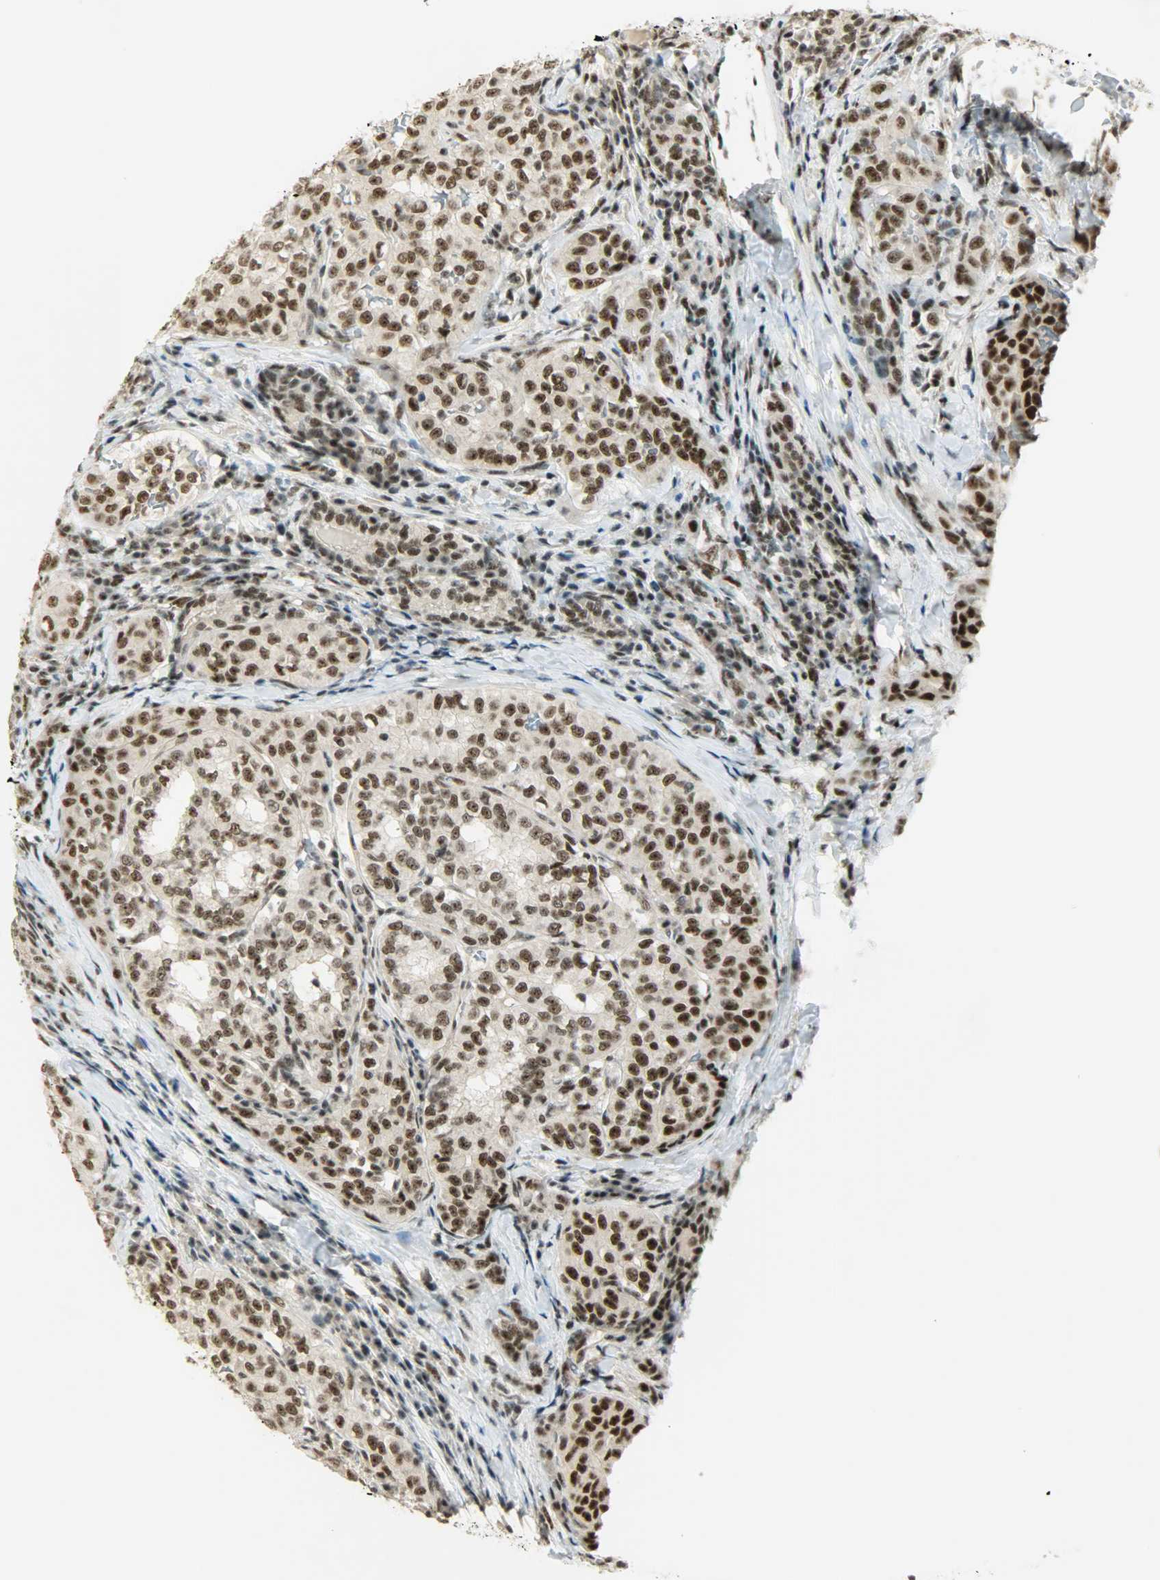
{"staining": {"intensity": "strong", "quantity": ">75%", "location": "nuclear"}, "tissue": "thyroid cancer", "cell_type": "Tumor cells", "image_type": "cancer", "snomed": [{"axis": "morphology", "description": "Papillary adenocarcinoma, NOS"}, {"axis": "topography", "description": "Thyroid gland"}], "caption": "This is a photomicrograph of immunohistochemistry staining of thyroid cancer (papillary adenocarcinoma), which shows strong staining in the nuclear of tumor cells.", "gene": "SUGP1", "patient": {"sex": "female", "age": 30}}